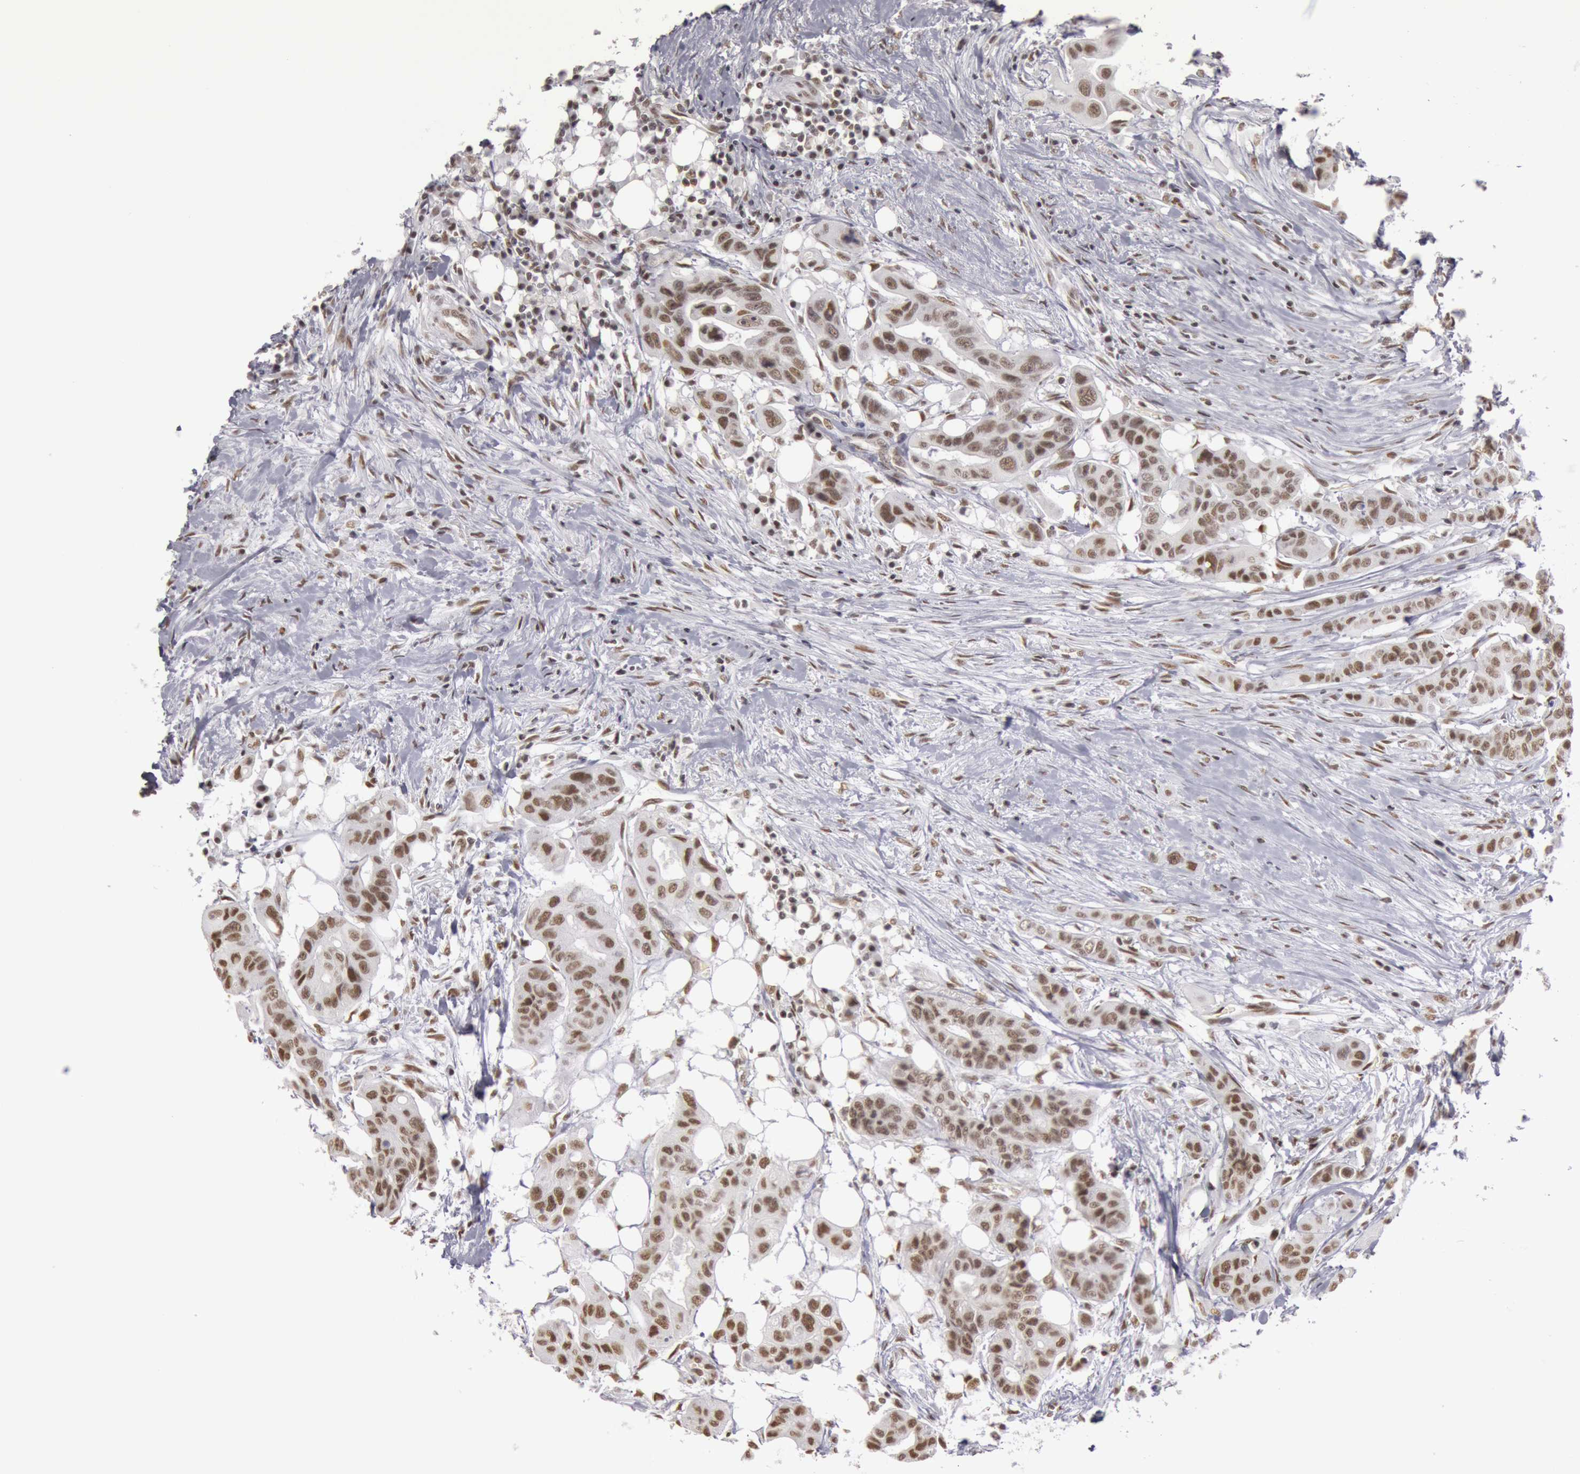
{"staining": {"intensity": "moderate", "quantity": ">75%", "location": "nuclear"}, "tissue": "colorectal cancer", "cell_type": "Tumor cells", "image_type": "cancer", "snomed": [{"axis": "morphology", "description": "Adenocarcinoma, NOS"}, {"axis": "topography", "description": "Colon"}], "caption": "Immunohistochemistry photomicrograph of human colorectal adenocarcinoma stained for a protein (brown), which shows medium levels of moderate nuclear staining in approximately >75% of tumor cells.", "gene": "ESS2", "patient": {"sex": "female", "age": 70}}